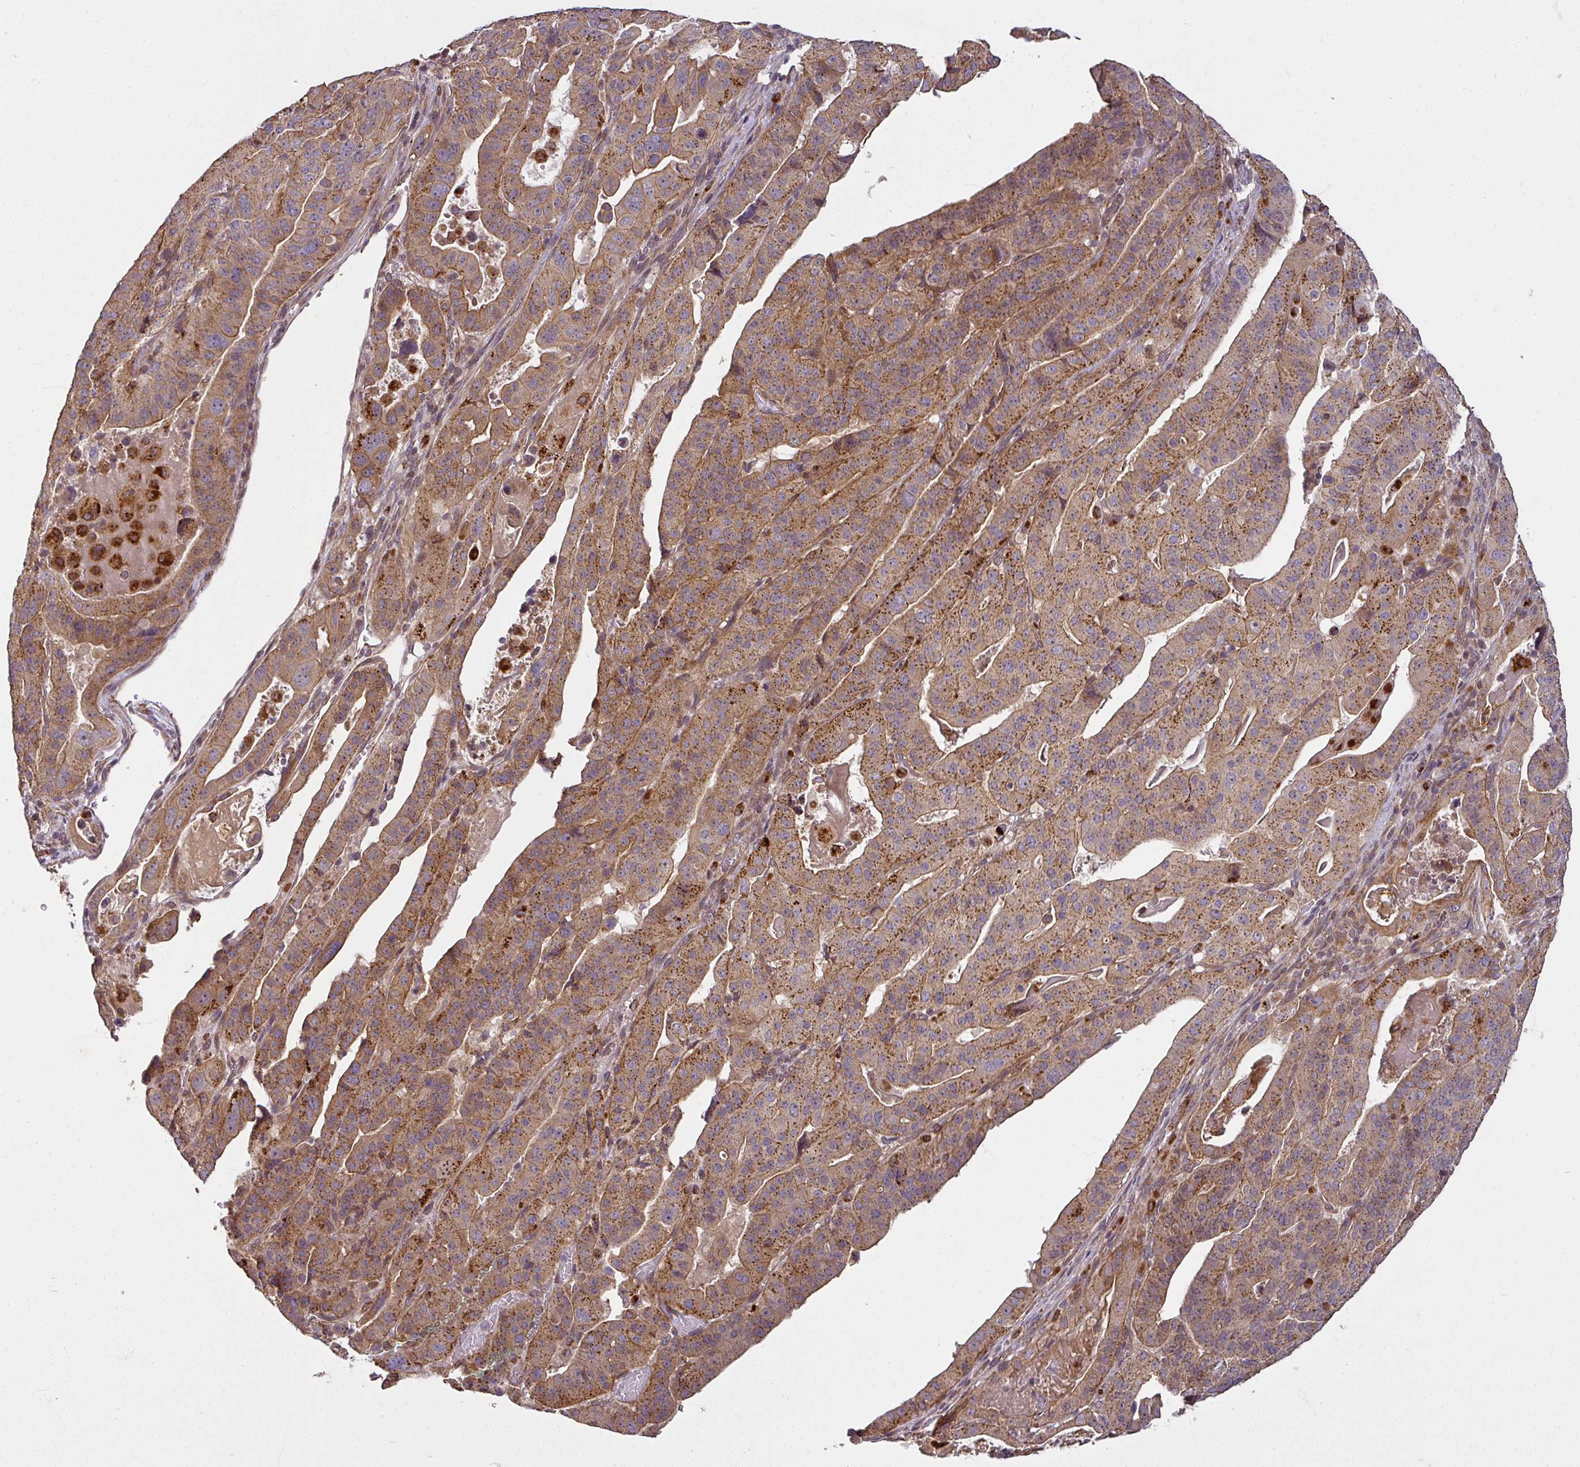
{"staining": {"intensity": "moderate", "quantity": ">75%", "location": "cytoplasmic/membranous"}, "tissue": "stomach cancer", "cell_type": "Tumor cells", "image_type": "cancer", "snomed": [{"axis": "morphology", "description": "Adenocarcinoma, NOS"}, {"axis": "topography", "description": "Stomach"}], "caption": "This is a histology image of immunohistochemistry staining of adenocarcinoma (stomach), which shows moderate expression in the cytoplasmic/membranous of tumor cells.", "gene": "DIMT1", "patient": {"sex": "male", "age": 48}}